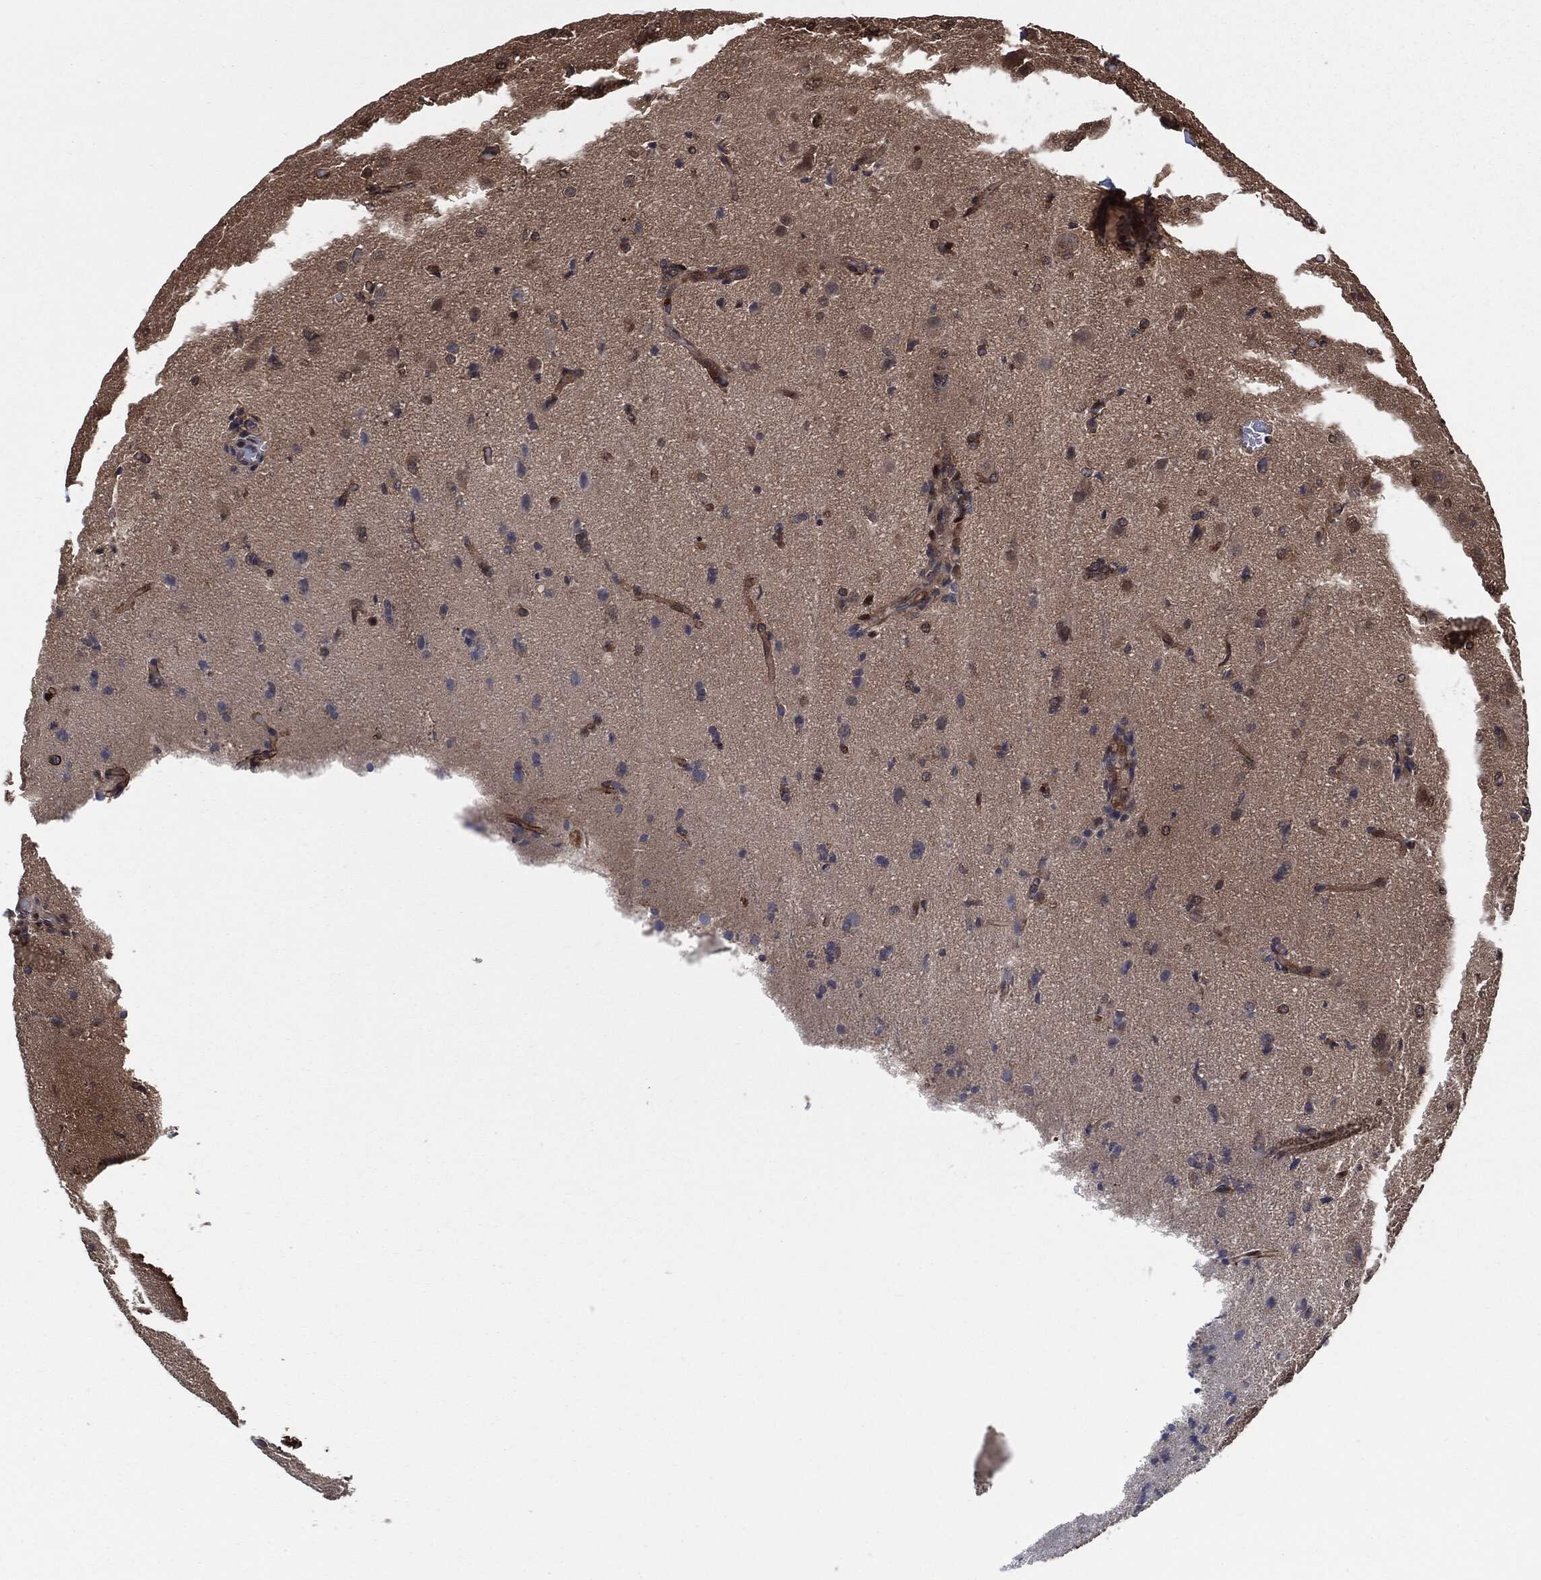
{"staining": {"intensity": "moderate", "quantity": "25%-75%", "location": "cytoplasmic/membranous"}, "tissue": "glioma", "cell_type": "Tumor cells", "image_type": "cancer", "snomed": [{"axis": "morphology", "description": "Glioma, malignant, High grade"}, {"axis": "topography", "description": "Brain"}], "caption": "IHC micrograph of neoplastic tissue: malignant glioma (high-grade) stained using immunohistochemistry demonstrates medium levels of moderate protein expression localized specifically in the cytoplasmic/membranous of tumor cells, appearing as a cytoplasmic/membranous brown color.", "gene": "XPNPEP1", "patient": {"sex": "male", "age": 68}}